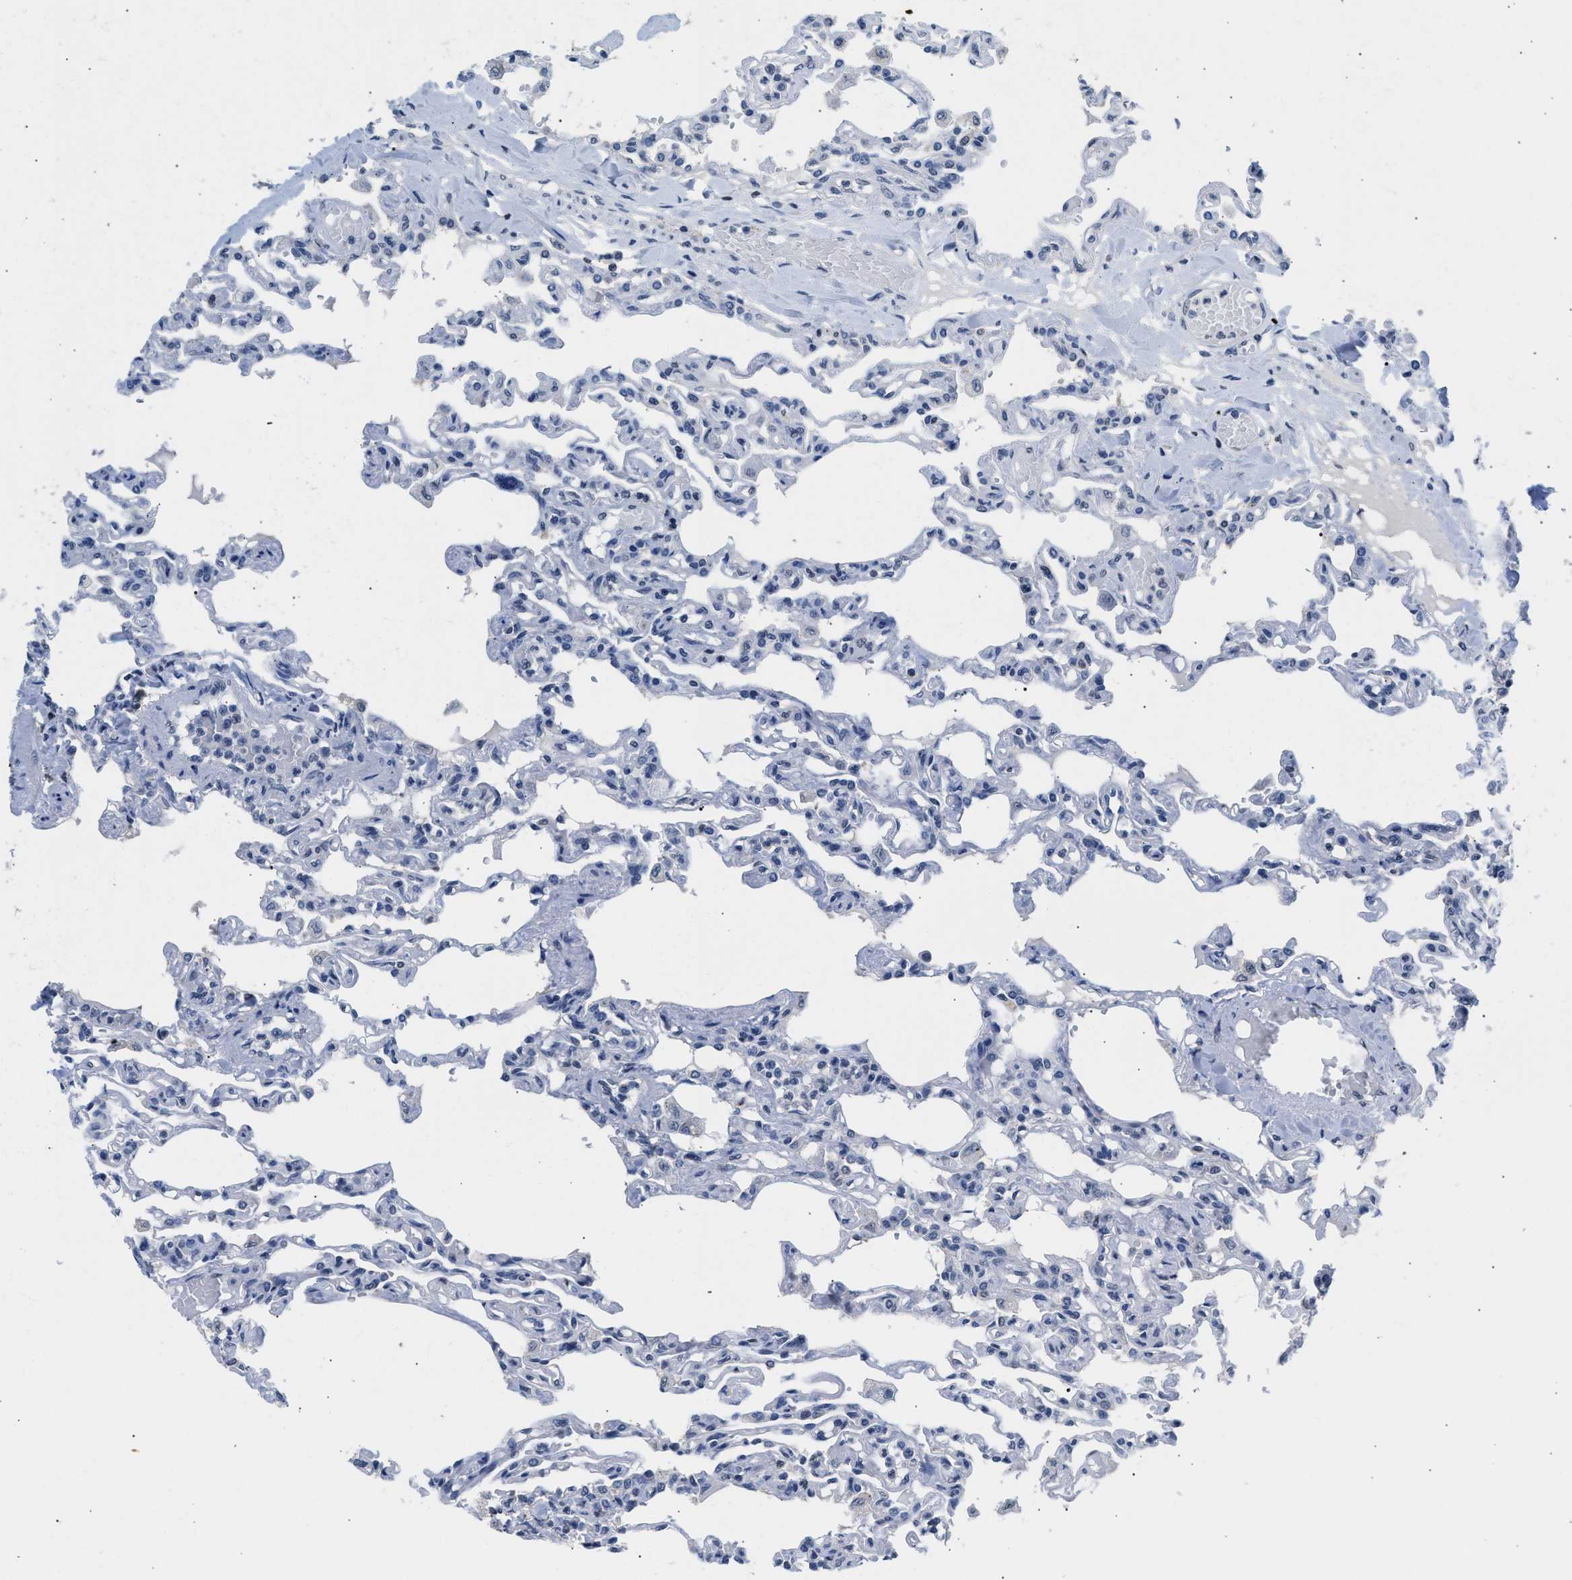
{"staining": {"intensity": "negative", "quantity": "none", "location": "none"}, "tissue": "lung", "cell_type": "Alveolar cells", "image_type": "normal", "snomed": [{"axis": "morphology", "description": "Normal tissue, NOS"}, {"axis": "topography", "description": "Lung"}], "caption": "Alveolar cells show no significant expression in normal lung. (Immunohistochemistry (ihc), brightfield microscopy, high magnification).", "gene": "PPM1L", "patient": {"sex": "male", "age": 21}}